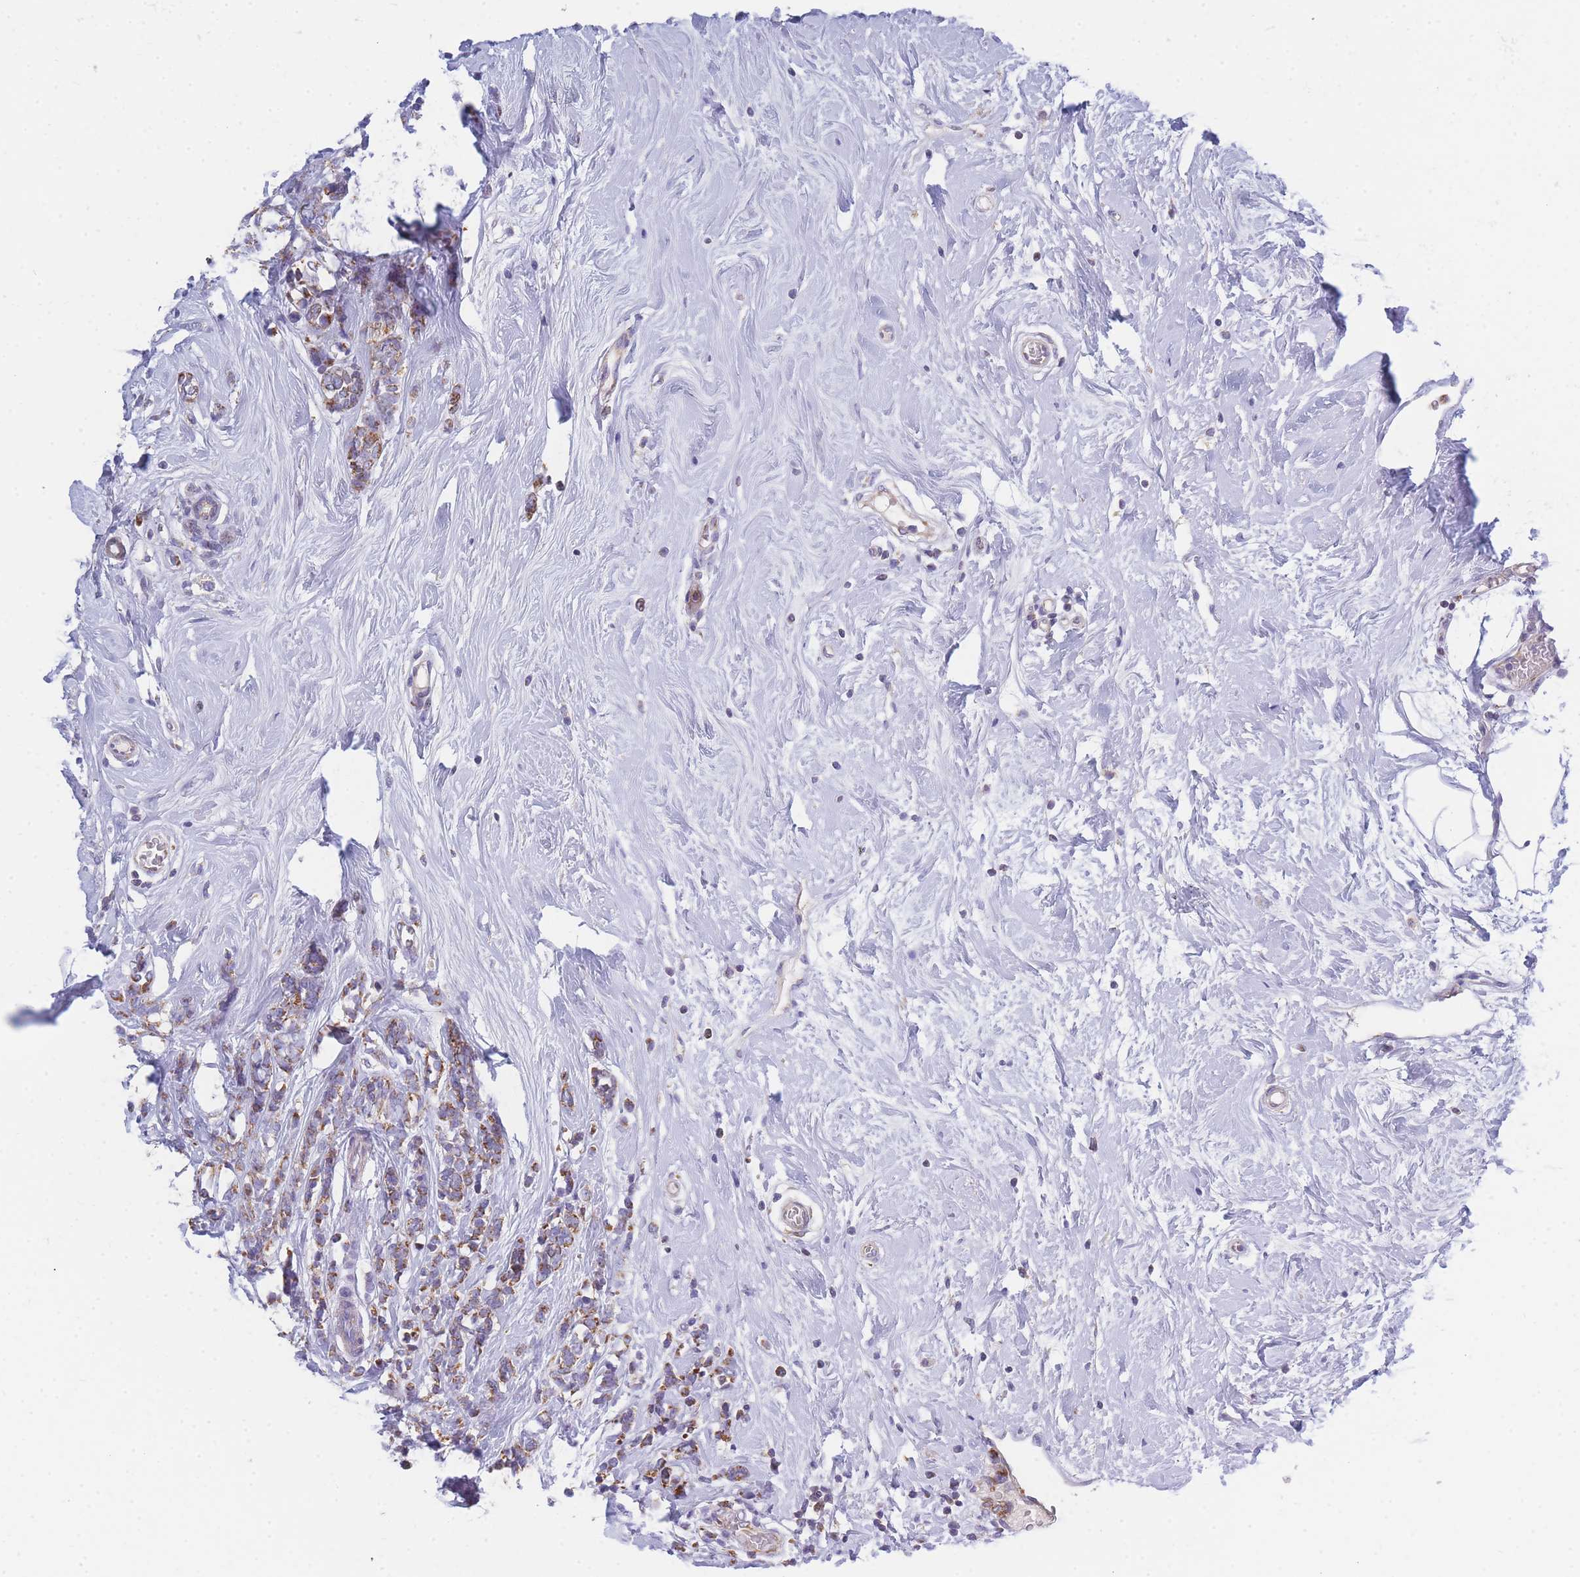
{"staining": {"intensity": "strong", "quantity": "25%-75%", "location": "cytoplasmic/membranous"}, "tissue": "breast cancer", "cell_type": "Tumor cells", "image_type": "cancer", "snomed": [{"axis": "morphology", "description": "Lobular carcinoma"}, {"axis": "topography", "description": "Breast"}], "caption": "Tumor cells show strong cytoplasmic/membranous positivity in approximately 25%-75% of cells in breast lobular carcinoma.", "gene": "MRPS11", "patient": {"sex": "female", "age": 58}}